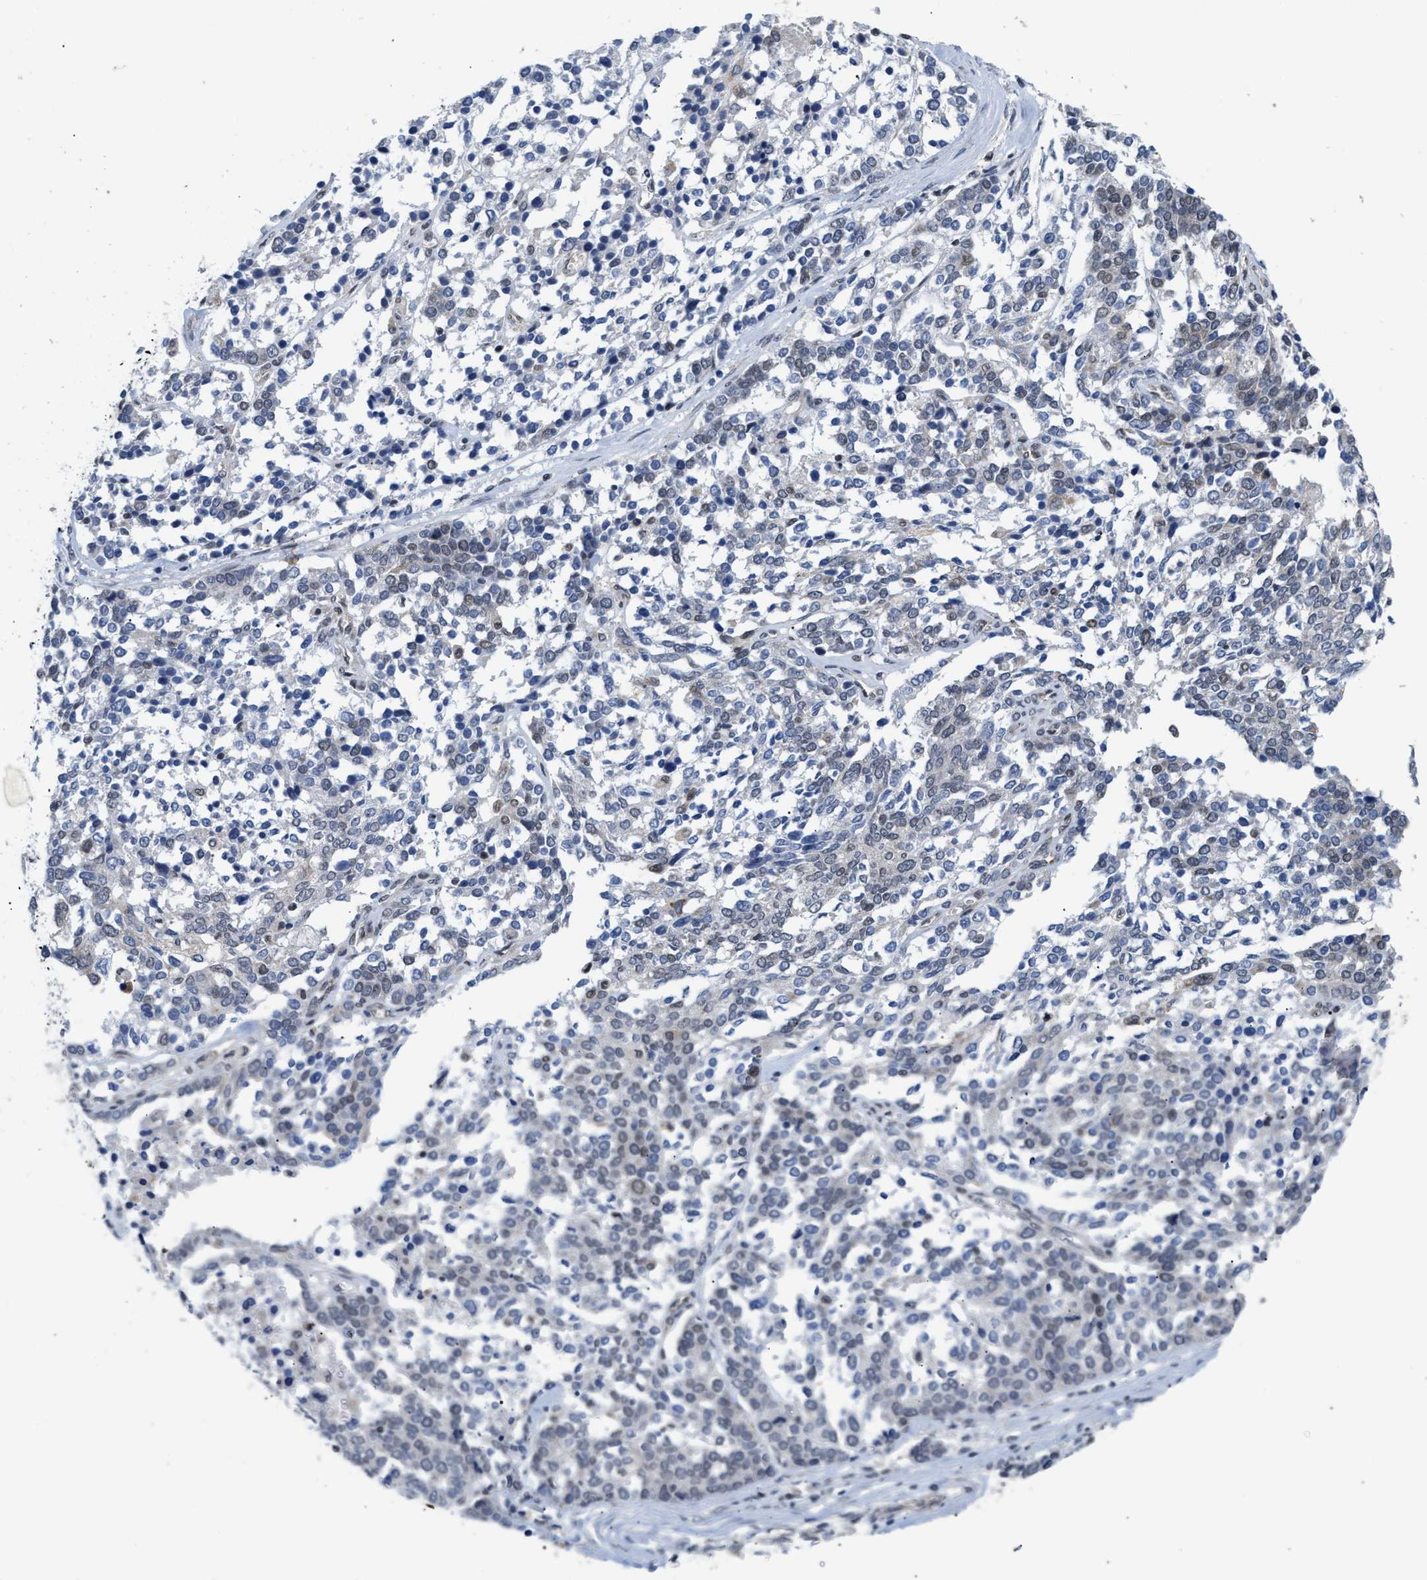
{"staining": {"intensity": "weak", "quantity": "<25%", "location": "nuclear"}, "tissue": "ovarian cancer", "cell_type": "Tumor cells", "image_type": "cancer", "snomed": [{"axis": "morphology", "description": "Cystadenocarcinoma, serous, NOS"}, {"axis": "topography", "description": "Ovary"}], "caption": "Human ovarian cancer (serous cystadenocarcinoma) stained for a protein using immunohistochemistry (IHC) demonstrates no staining in tumor cells.", "gene": "TXNRD3", "patient": {"sex": "female", "age": 44}}